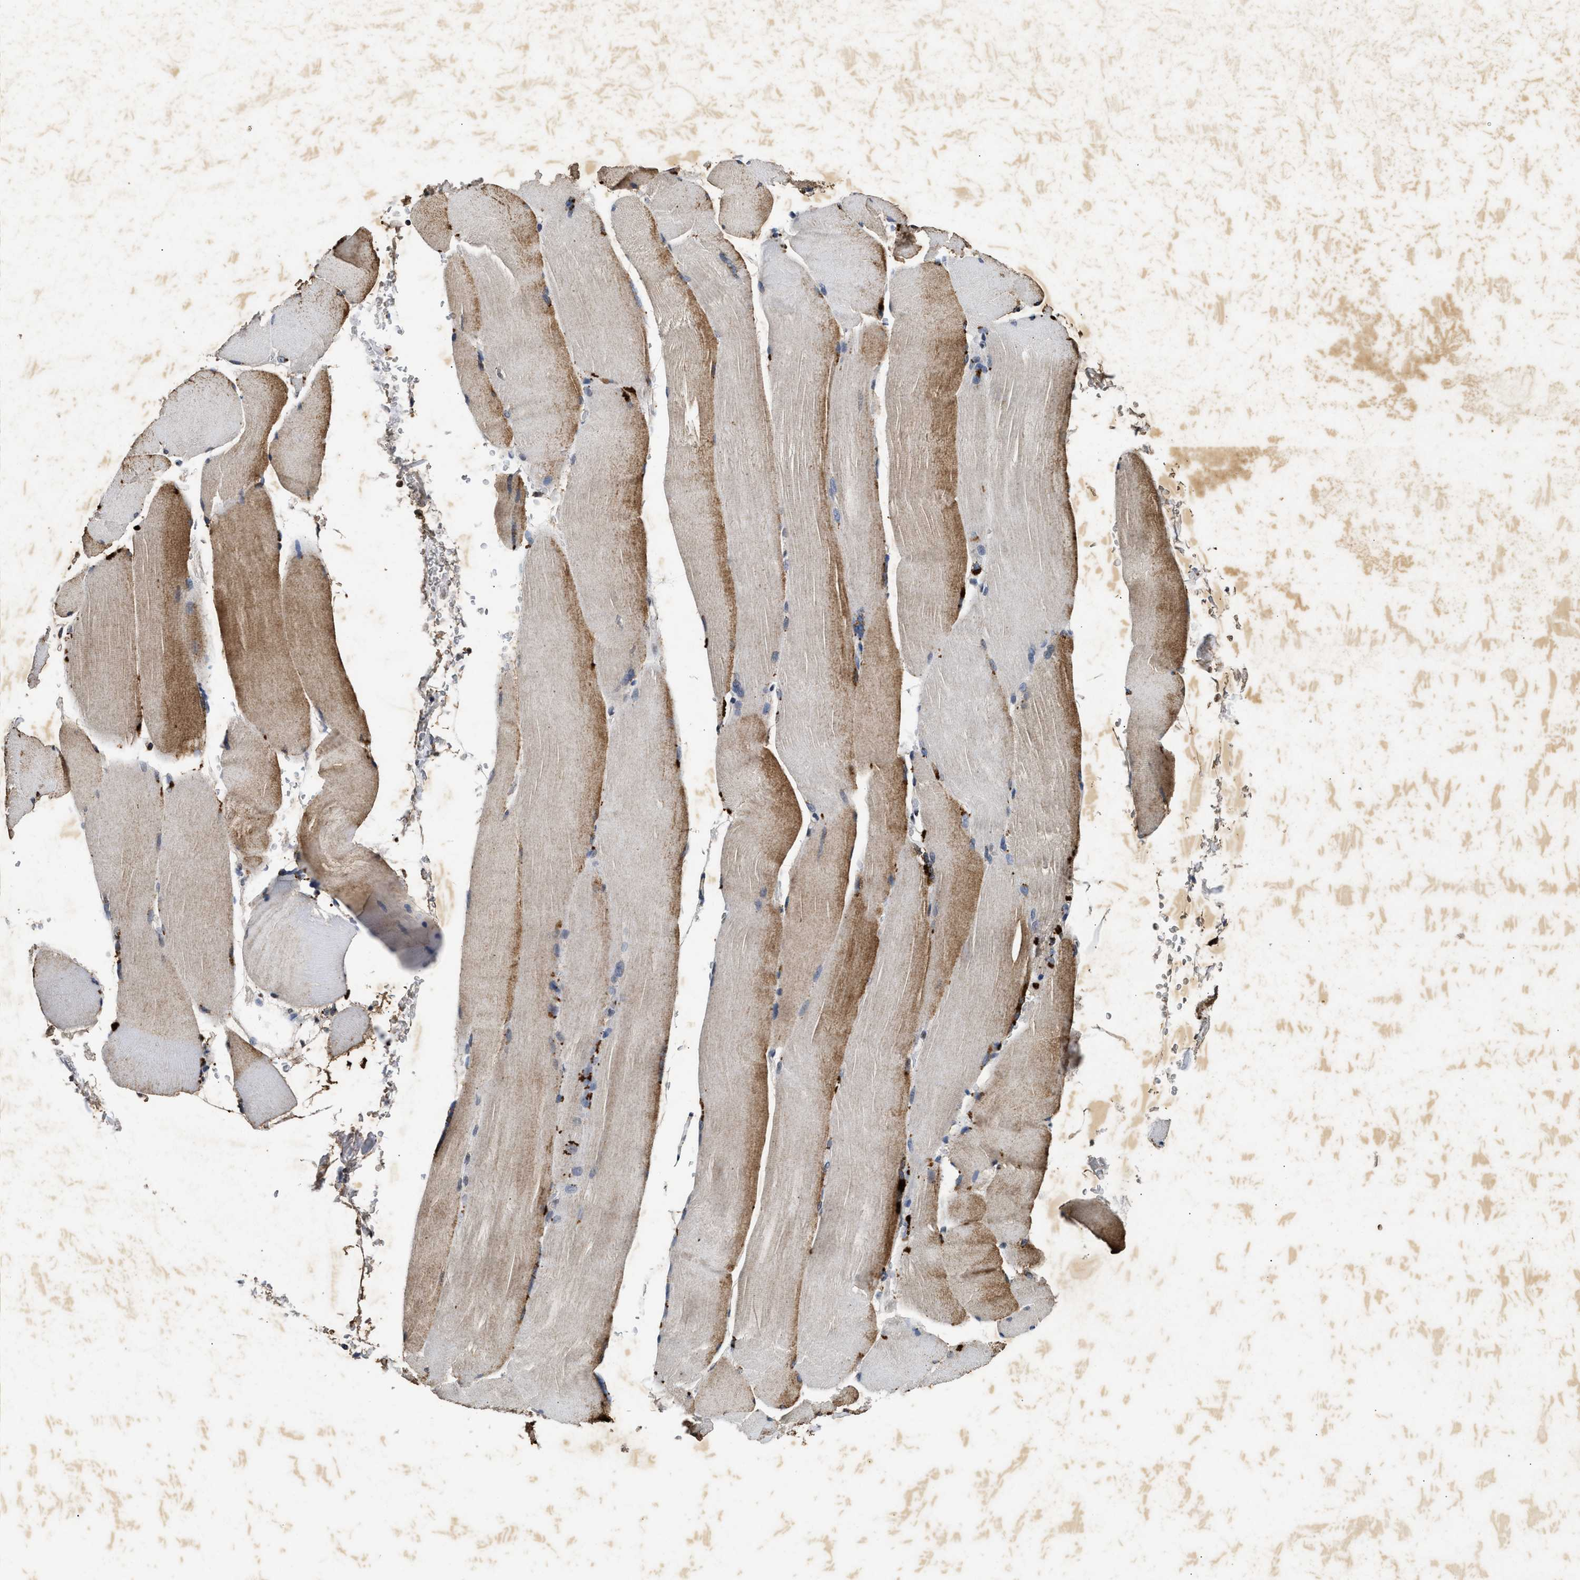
{"staining": {"intensity": "moderate", "quantity": "25%-75%", "location": "cytoplasmic/membranous"}, "tissue": "skeletal muscle", "cell_type": "Myocytes", "image_type": "normal", "snomed": [{"axis": "morphology", "description": "Normal tissue, NOS"}, {"axis": "topography", "description": "Skin"}, {"axis": "topography", "description": "Skeletal muscle"}], "caption": "An image of human skeletal muscle stained for a protein displays moderate cytoplasmic/membranous brown staining in myocytes.", "gene": "ACOX1", "patient": {"sex": "male", "age": 83}}